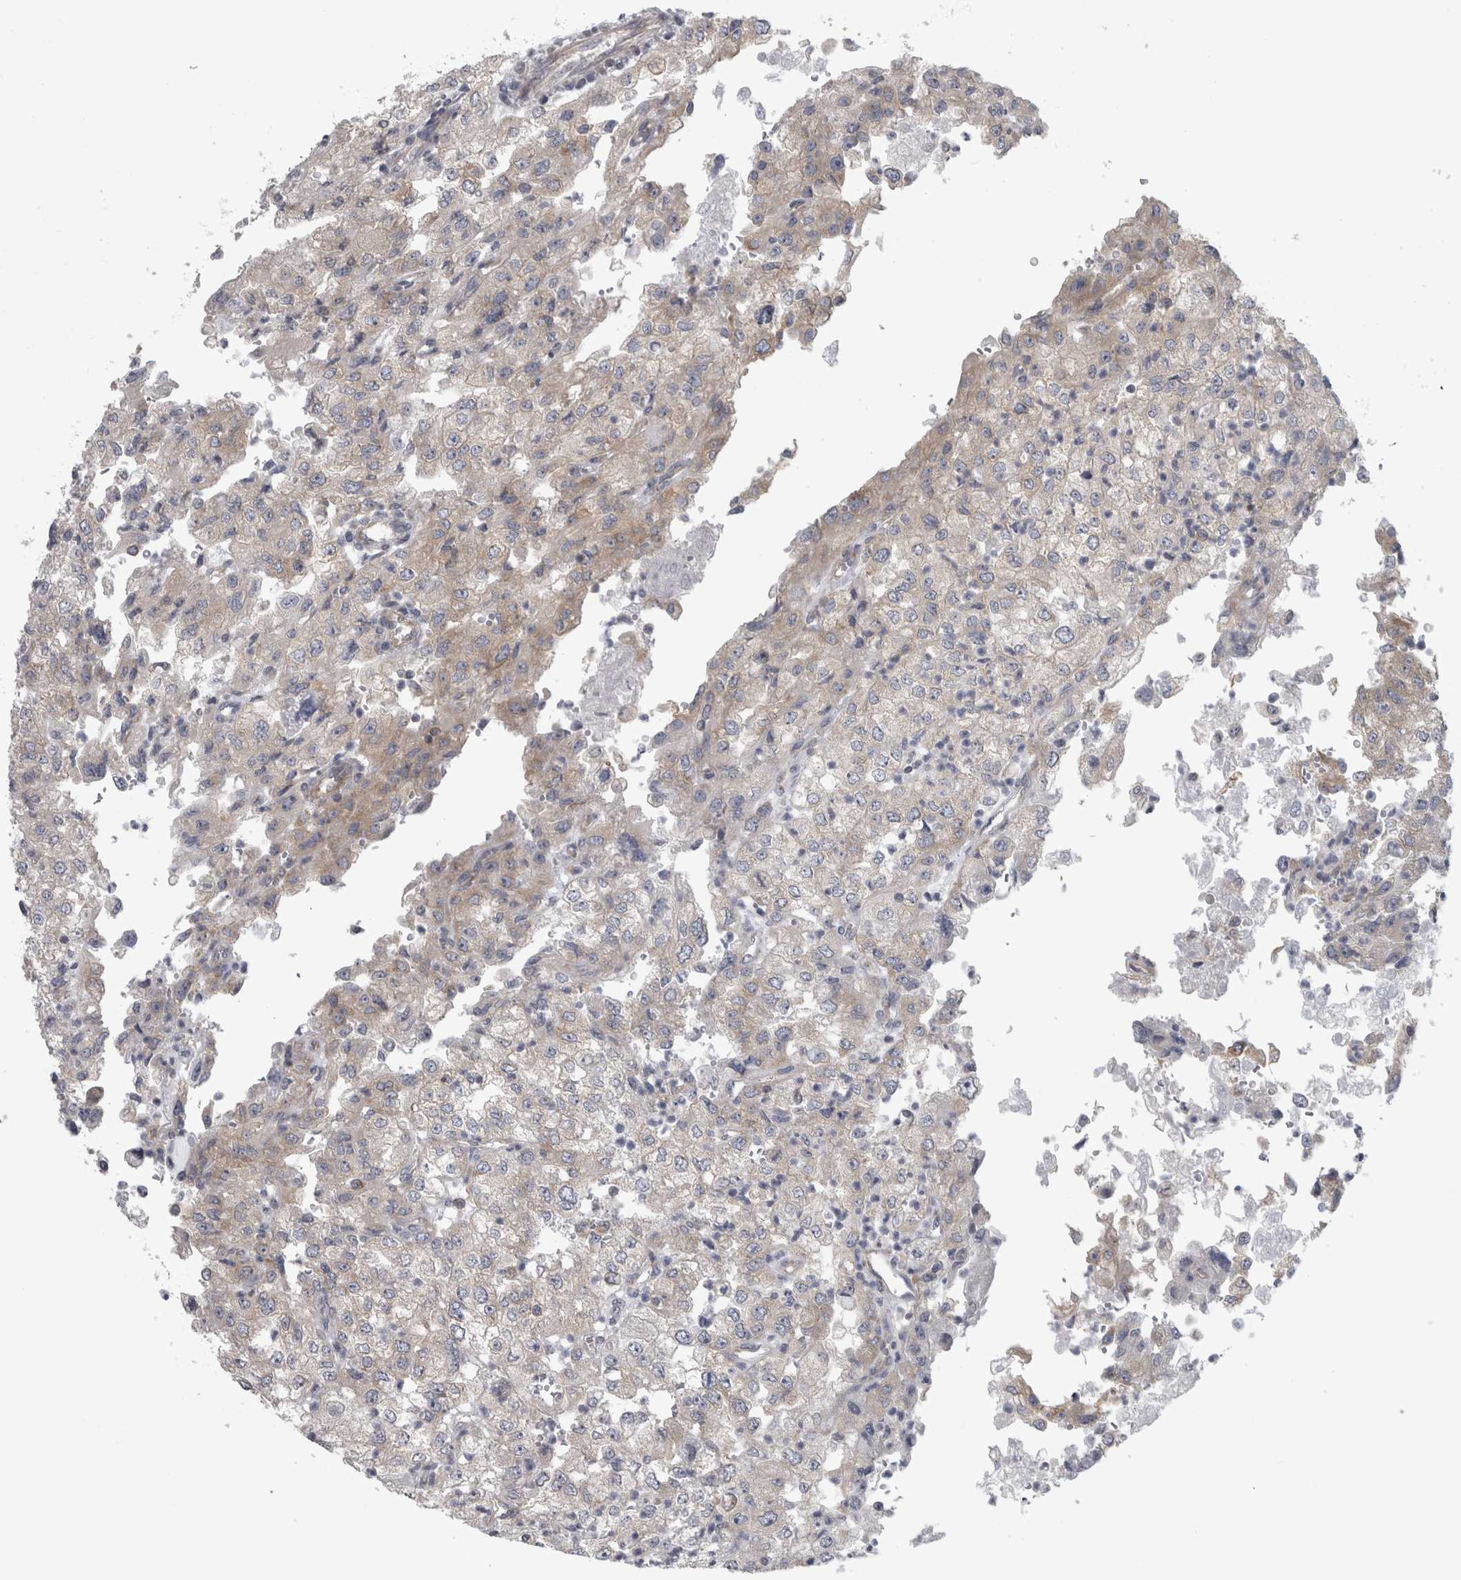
{"staining": {"intensity": "weak", "quantity": "<25%", "location": "cytoplasmic/membranous"}, "tissue": "renal cancer", "cell_type": "Tumor cells", "image_type": "cancer", "snomed": [{"axis": "morphology", "description": "Adenocarcinoma, NOS"}, {"axis": "topography", "description": "Kidney"}], "caption": "DAB (3,3'-diaminobenzidine) immunohistochemical staining of human renal cancer shows no significant positivity in tumor cells.", "gene": "PRRC2C", "patient": {"sex": "female", "age": 54}}